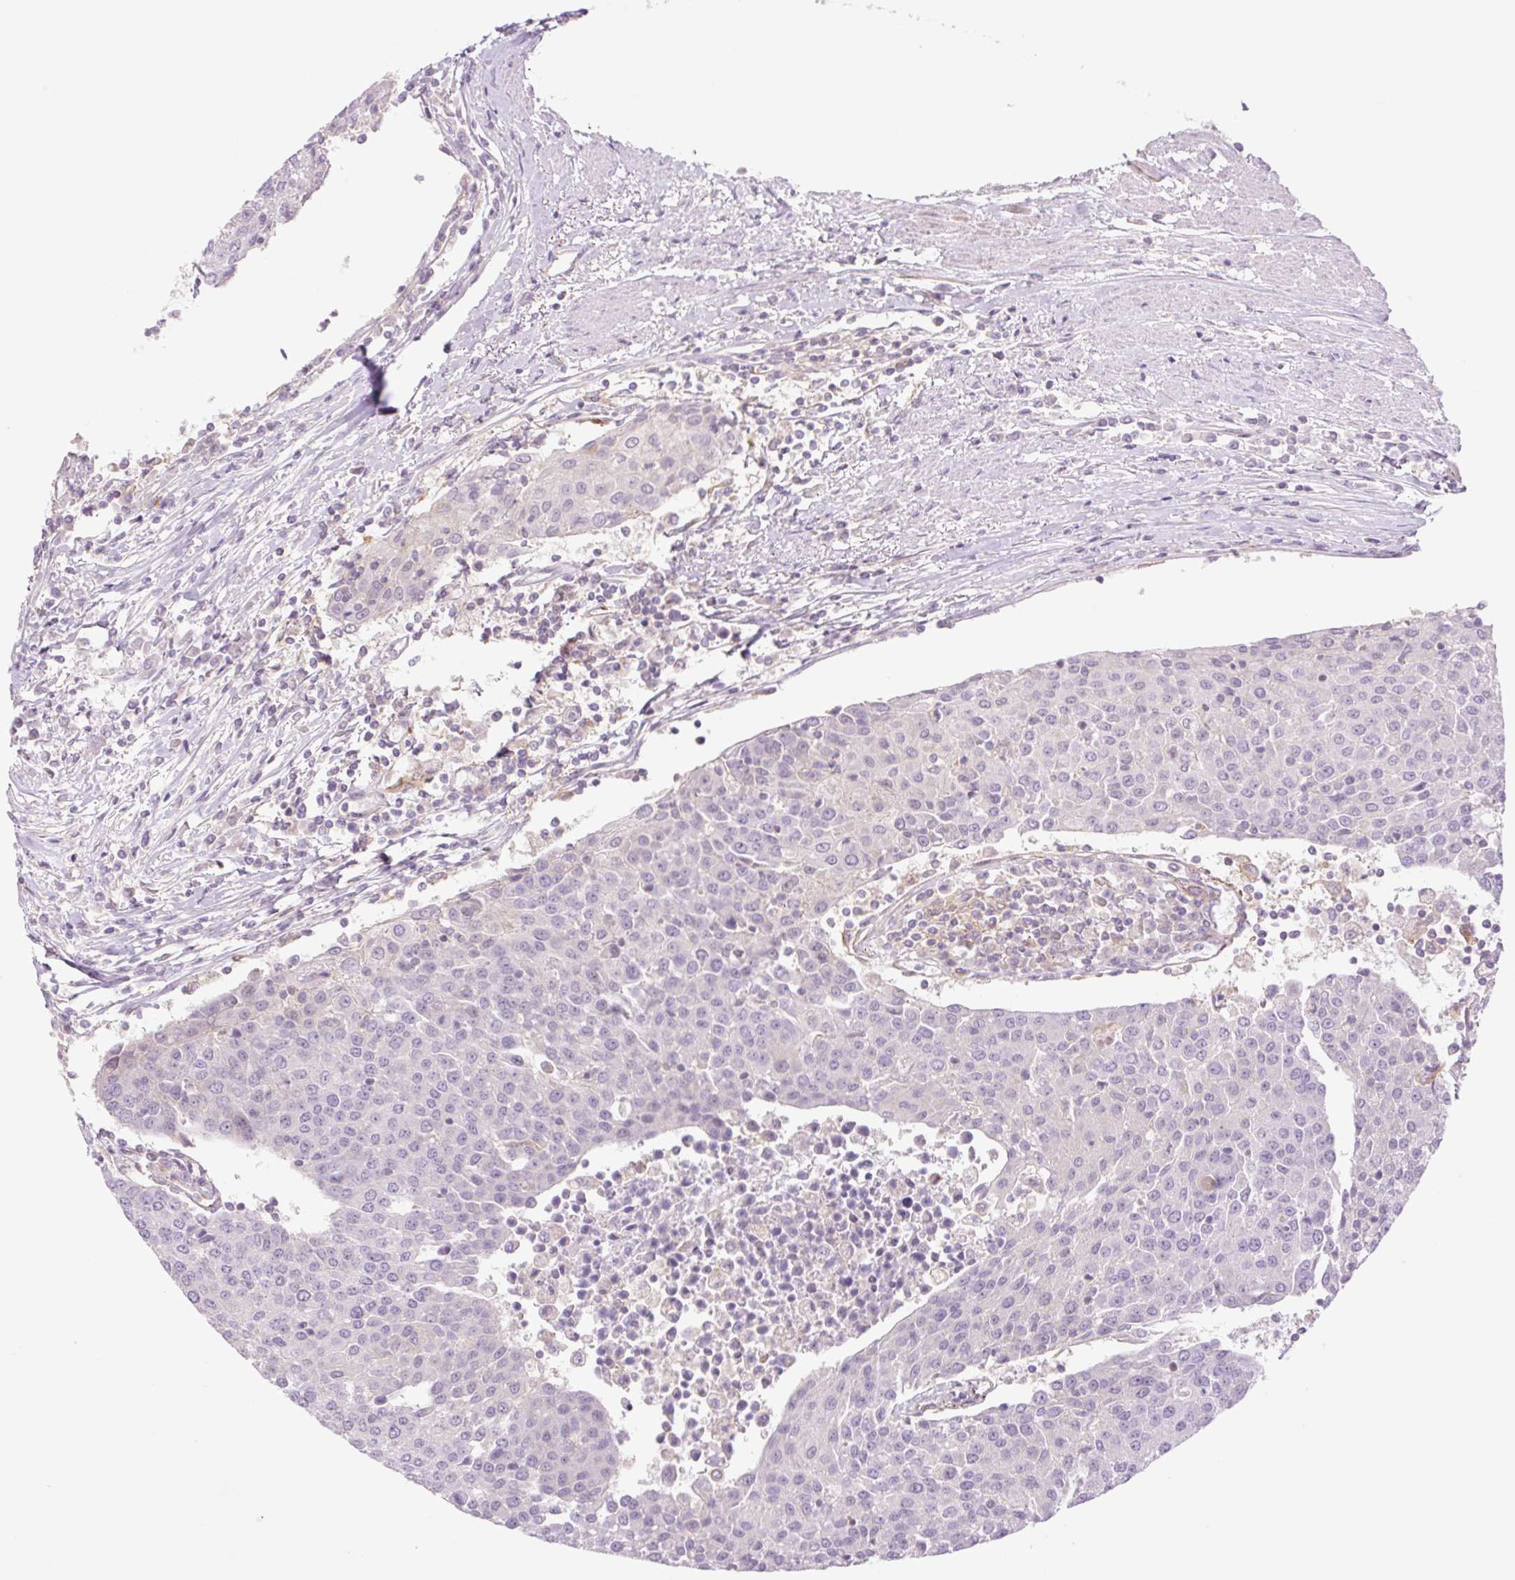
{"staining": {"intensity": "negative", "quantity": "none", "location": "none"}, "tissue": "urothelial cancer", "cell_type": "Tumor cells", "image_type": "cancer", "snomed": [{"axis": "morphology", "description": "Urothelial carcinoma, High grade"}, {"axis": "topography", "description": "Urinary bladder"}], "caption": "A histopathology image of human urothelial cancer is negative for staining in tumor cells. (DAB immunohistochemistry (IHC), high magnification).", "gene": "ZFYVE21", "patient": {"sex": "female", "age": 85}}